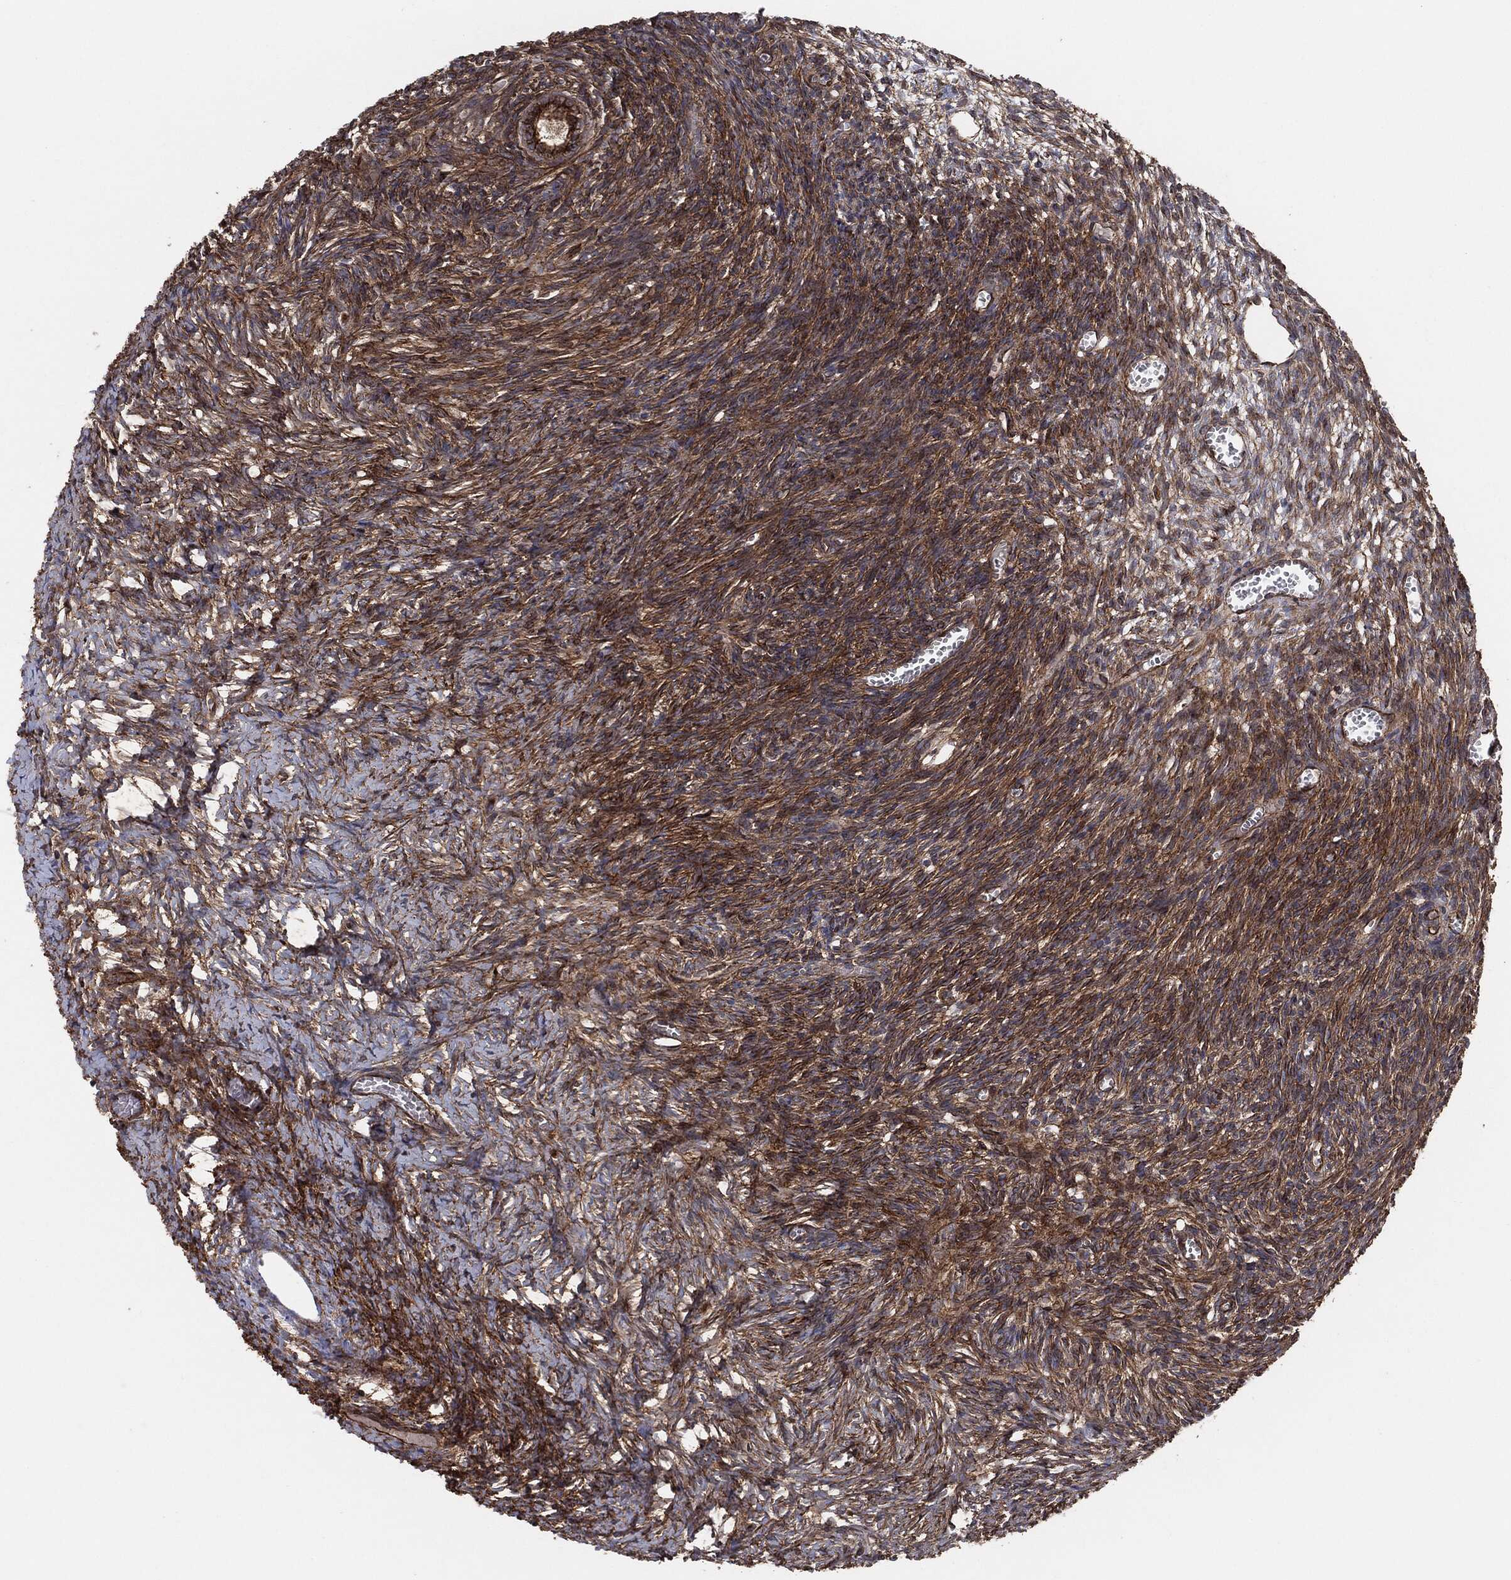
{"staining": {"intensity": "strong", "quantity": "25%-75%", "location": "cytoplasmic/membranous"}, "tissue": "ovary", "cell_type": "Ovarian stroma cells", "image_type": "normal", "snomed": [{"axis": "morphology", "description": "Normal tissue, NOS"}, {"axis": "topography", "description": "Ovary"}], "caption": "A brown stain shows strong cytoplasmic/membranous positivity of a protein in ovarian stroma cells of benign human ovary. Using DAB (3,3'-diaminobenzidine) (brown) and hematoxylin (blue) stains, captured at high magnification using brightfield microscopy.", "gene": "CTNNA1", "patient": {"sex": "female", "age": 43}}